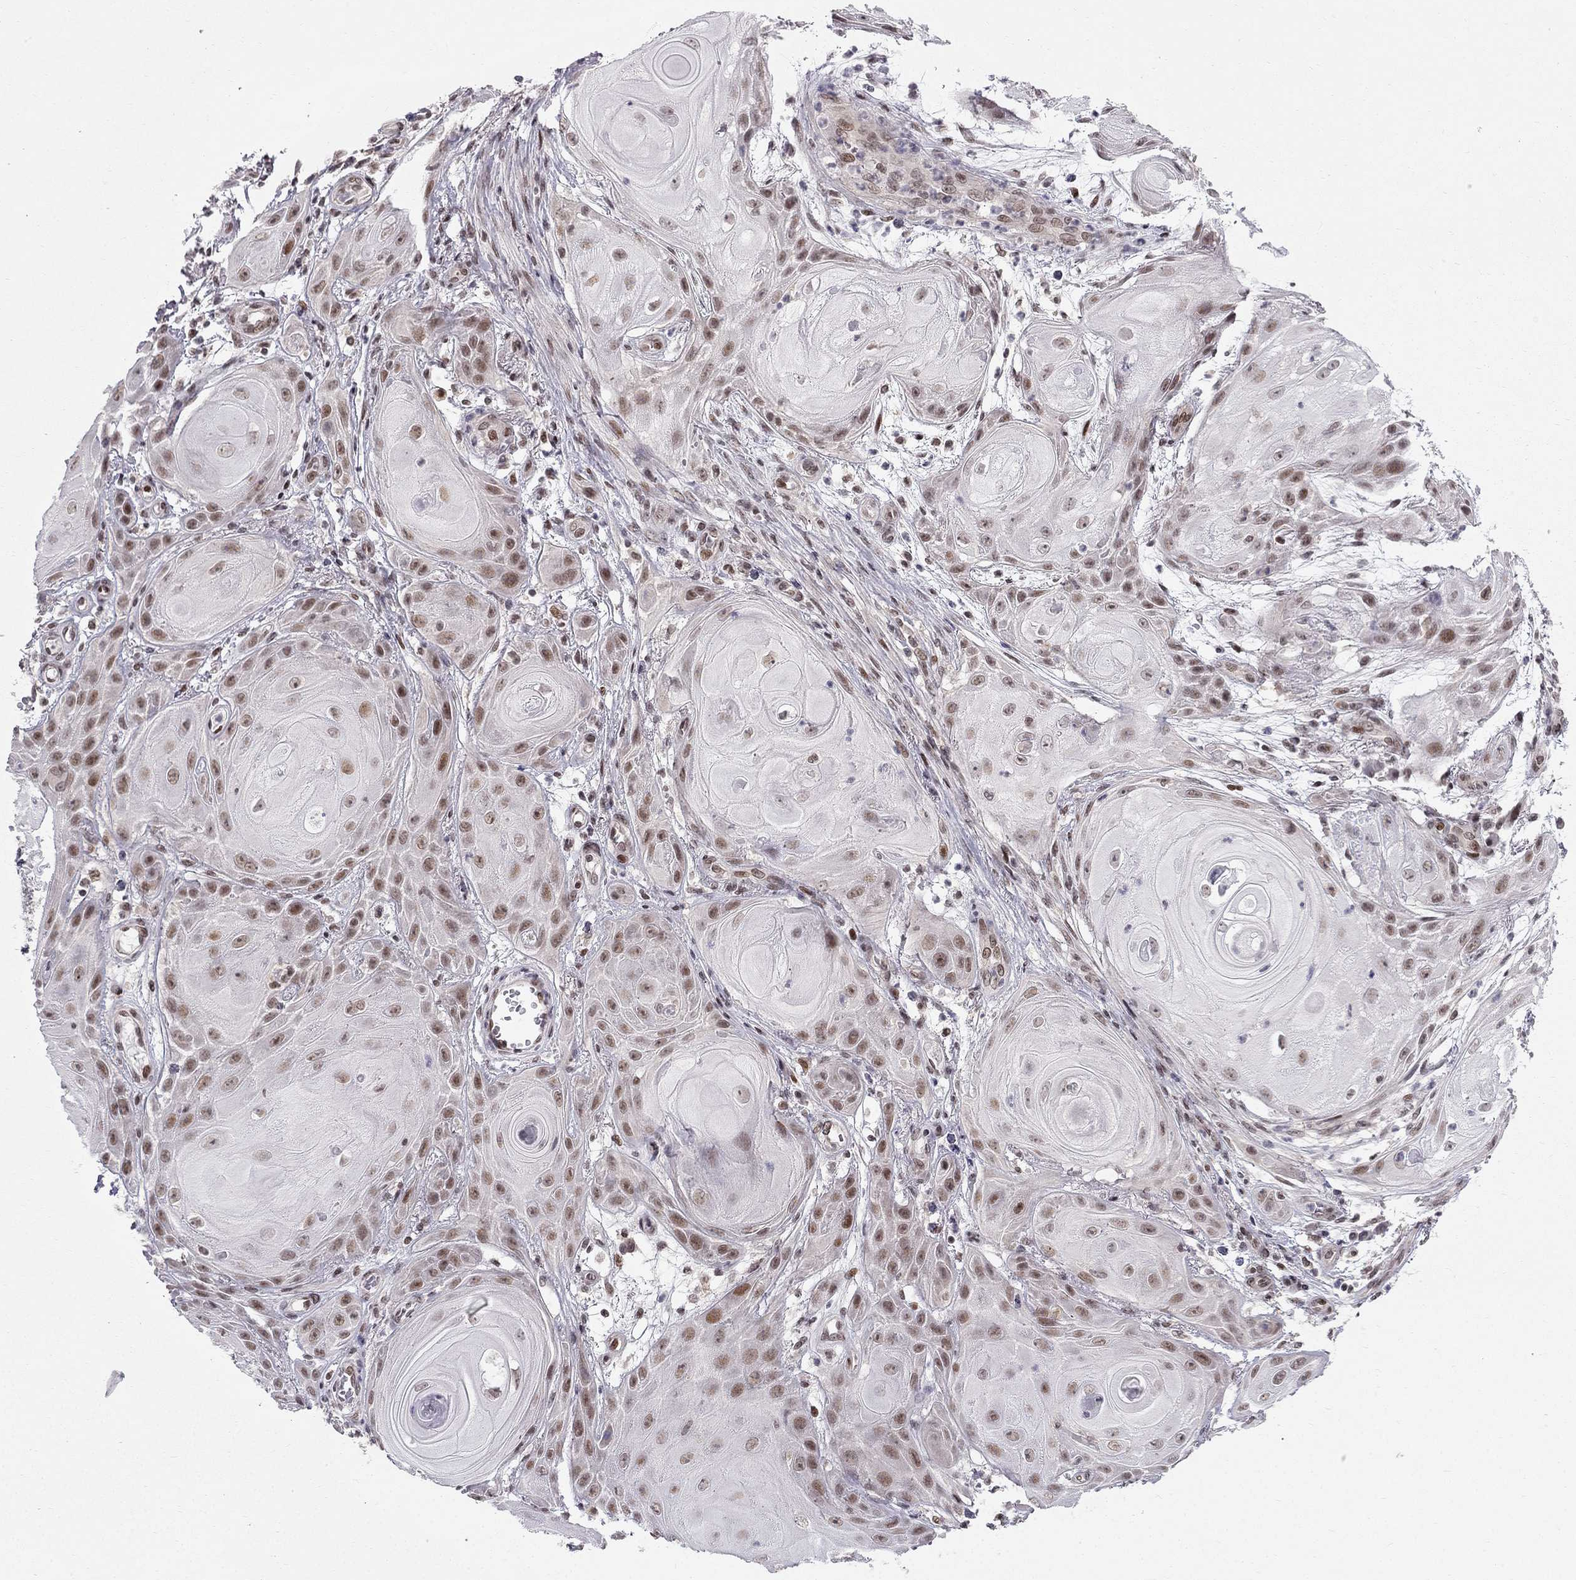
{"staining": {"intensity": "moderate", "quantity": "<25%", "location": "nuclear"}, "tissue": "skin cancer", "cell_type": "Tumor cells", "image_type": "cancer", "snomed": [{"axis": "morphology", "description": "Squamous cell carcinoma, NOS"}, {"axis": "topography", "description": "Skin"}], "caption": "Immunohistochemical staining of skin cancer (squamous cell carcinoma) displays low levels of moderate nuclear expression in about <25% of tumor cells. (IHC, brightfield microscopy, high magnification).", "gene": "RPRD2", "patient": {"sex": "male", "age": 62}}